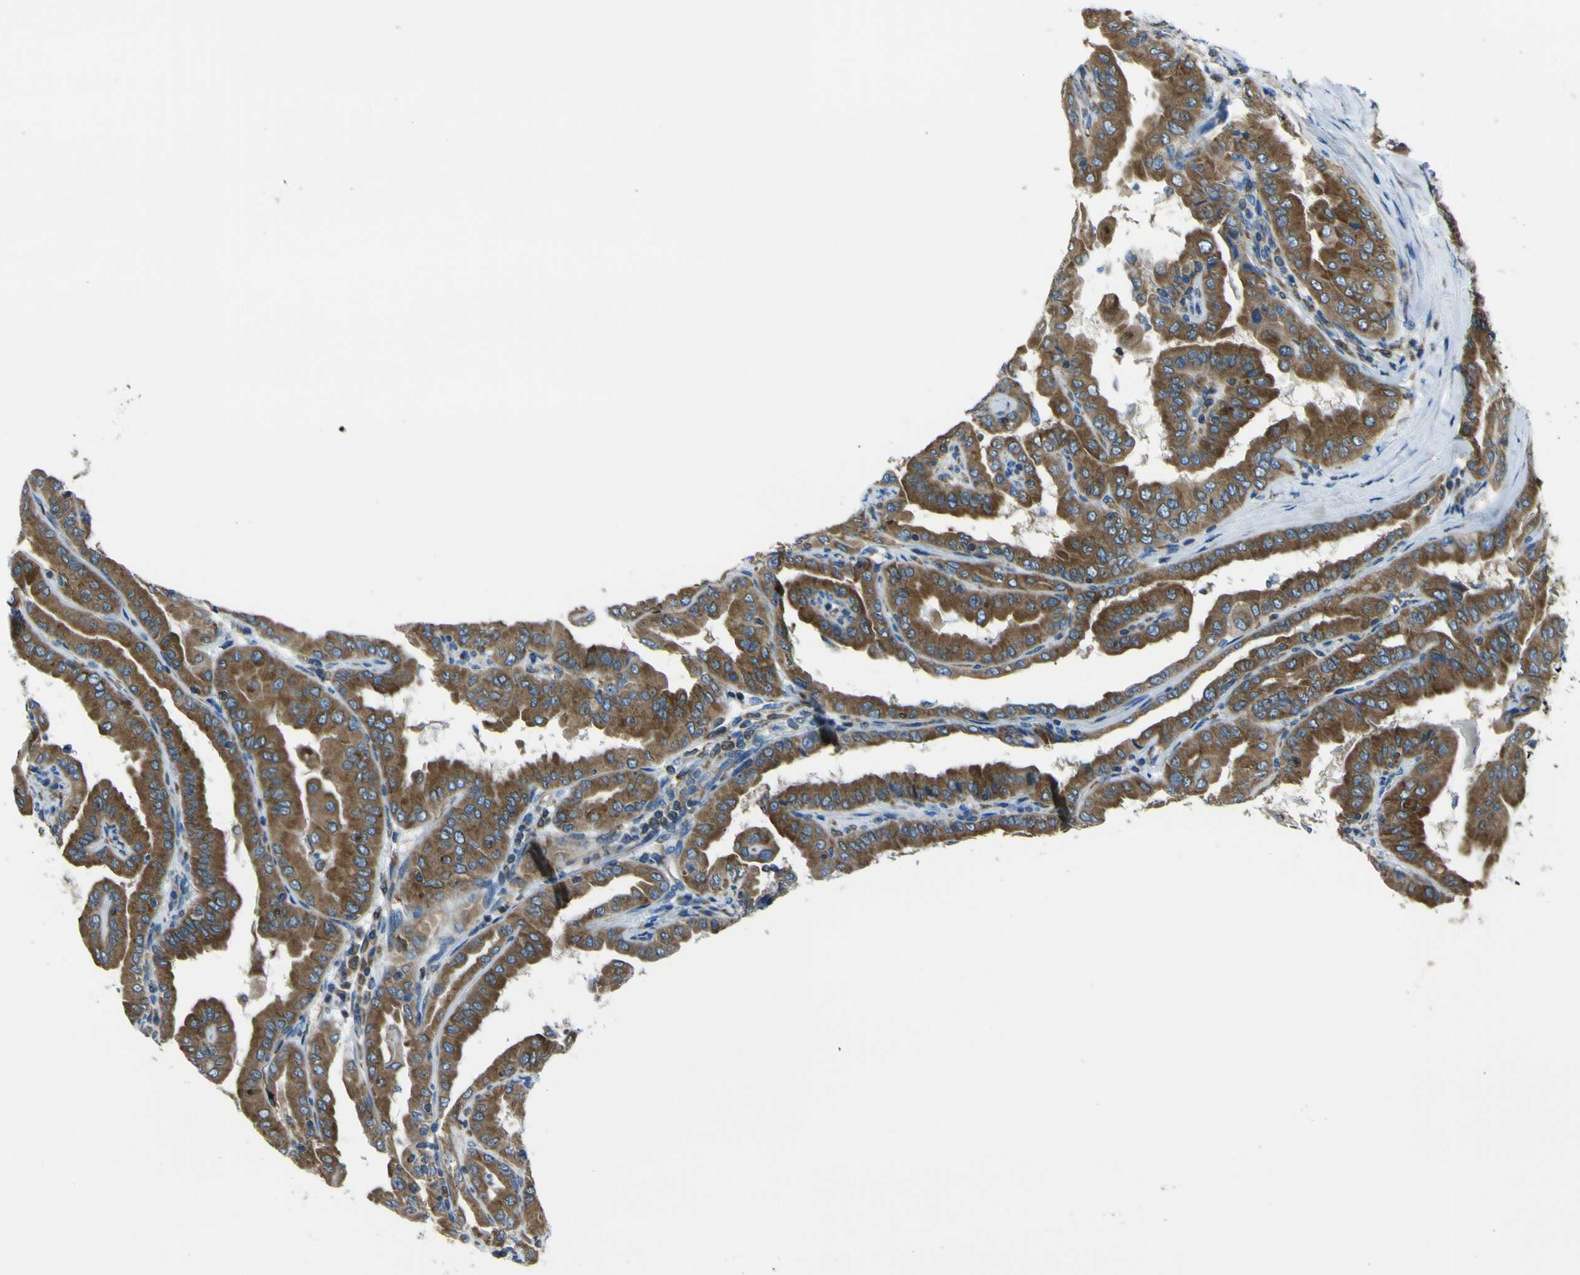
{"staining": {"intensity": "strong", "quantity": ">75%", "location": "cytoplasmic/membranous"}, "tissue": "thyroid cancer", "cell_type": "Tumor cells", "image_type": "cancer", "snomed": [{"axis": "morphology", "description": "Papillary adenocarcinoma, NOS"}, {"axis": "topography", "description": "Thyroid gland"}], "caption": "Protein positivity by IHC displays strong cytoplasmic/membranous expression in about >75% of tumor cells in thyroid papillary adenocarcinoma.", "gene": "STIM1", "patient": {"sex": "male", "age": 33}}